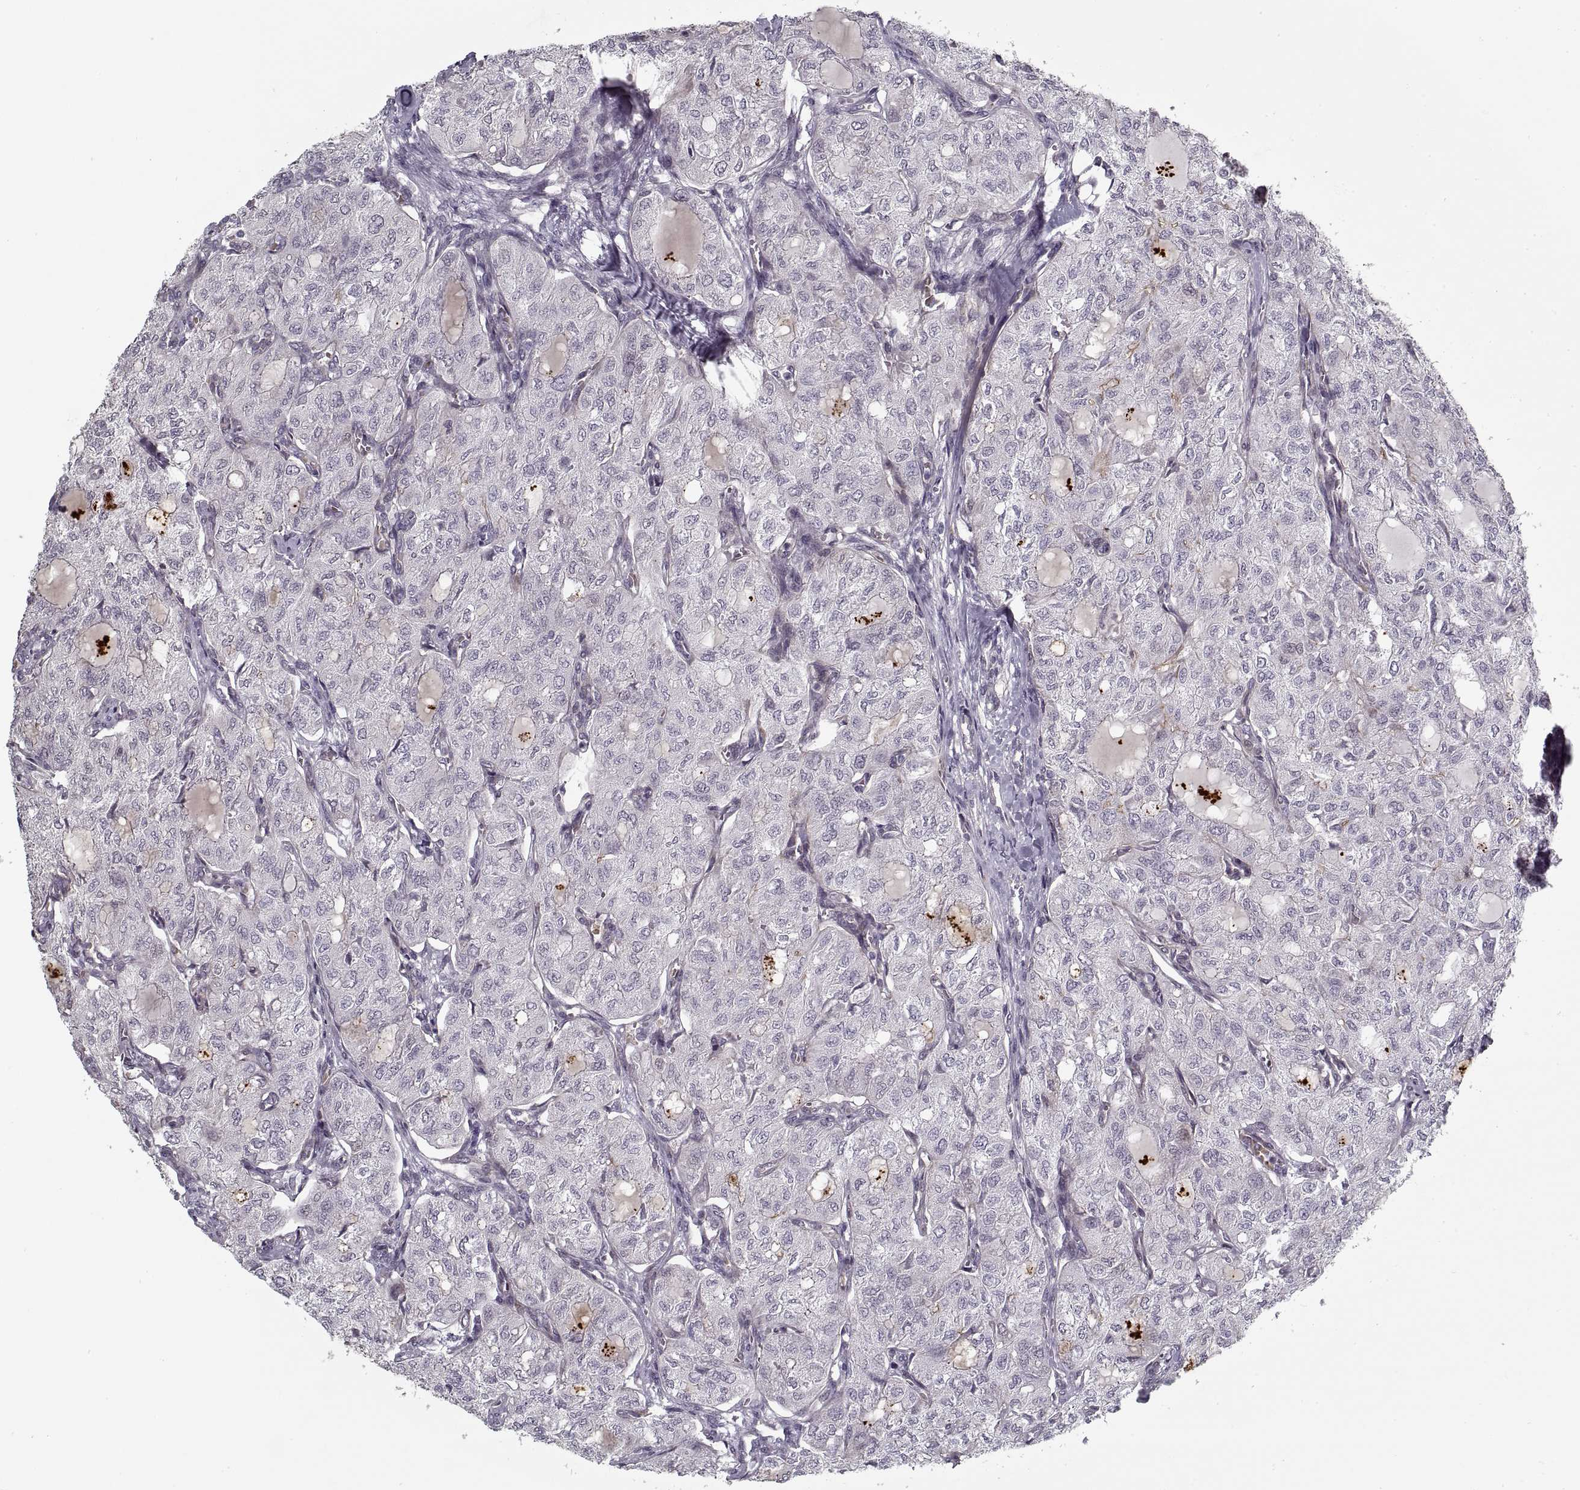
{"staining": {"intensity": "negative", "quantity": "none", "location": "none"}, "tissue": "thyroid cancer", "cell_type": "Tumor cells", "image_type": "cancer", "snomed": [{"axis": "morphology", "description": "Follicular adenoma carcinoma, NOS"}, {"axis": "topography", "description": "Thyroid gland"}], "caption": "The micrograph exhibits no staining of tumor cells in thyroid follicular adenoma carcinoma.", "gene": "LAMB2", "patient": {"sex": "male", "age": 75}}